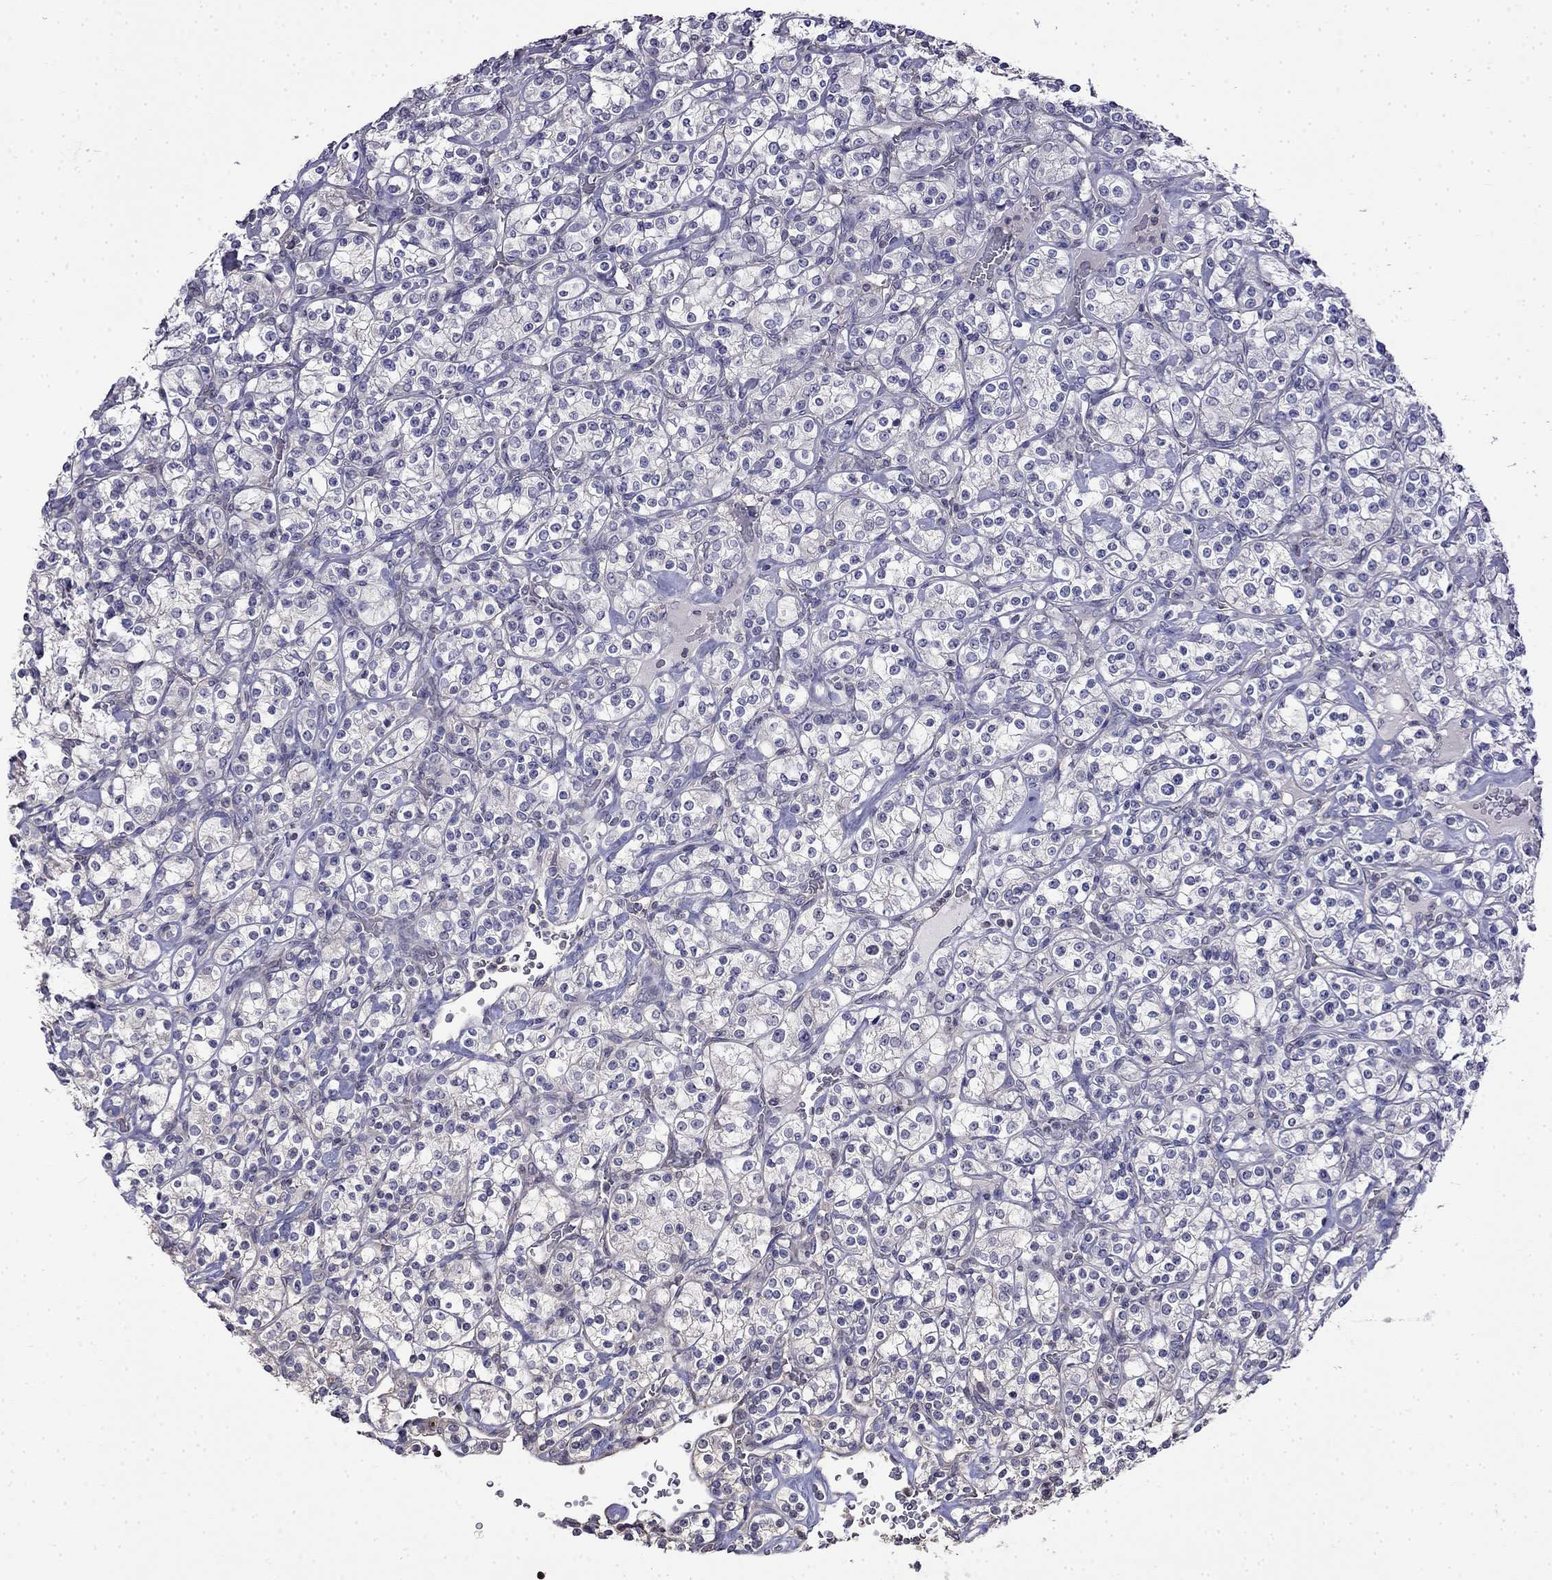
{"staining": {"intensity": "negative", "quantity": "none", "location": "none"}, "tissue": "renal cancer", "cell_type": "Tumor cells", "image_type": "cancer", "snomed": [{"axis": "morphology", "description": "Adenocarcinoma, NOS"}, {"axis": "topography", "description": "Kidney"}], "caption": "Immunohistochemical staining of human adenocarcinoma (renal) exhibits no significant positivity in tumor cells.", "gene": "GUCA1B", "patient": {"sex": "male", "age": 77}}